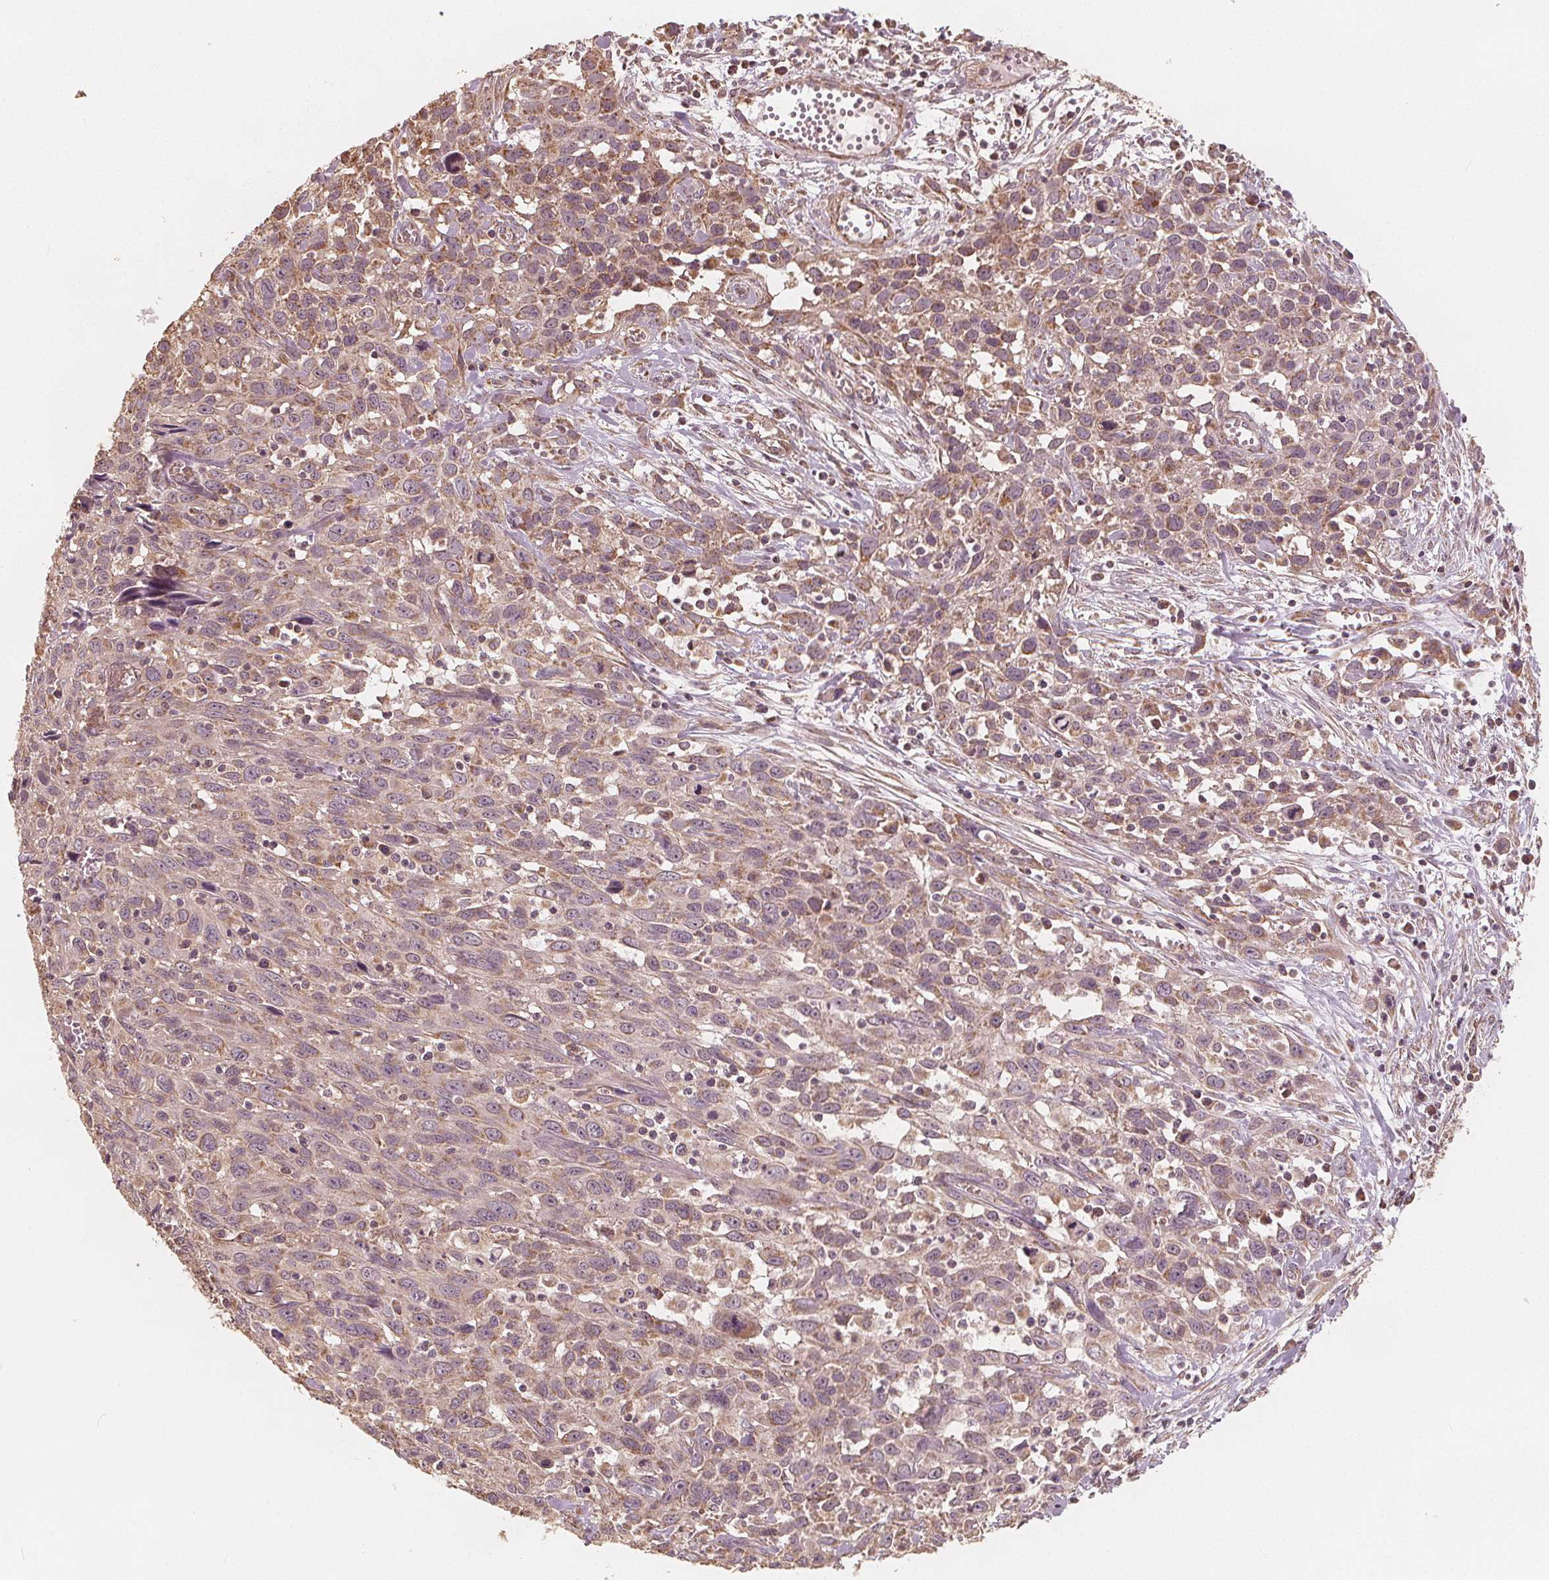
{"staining": {"intensity": "weak", "quantity": ">75%", "location": "cytoplasmic/membranous"}, "tissue": "cervical cancer", "cell_type": "Tumor cells", "image_type": "cancer", "snomed": [{"axis": "morphology", "description": "Squamous cell carcinoma, NOS"}, {"axis": "topography", "description": "Cervix"}], "caption": "The micrograph displays staining of cervical squamous cell carcinoma, revealing weak cytoplasmic/membranous protein staining (brown color) within tumor cells.", "gene": "PEX26", "patient": {"sex": "female", "age": 38}}